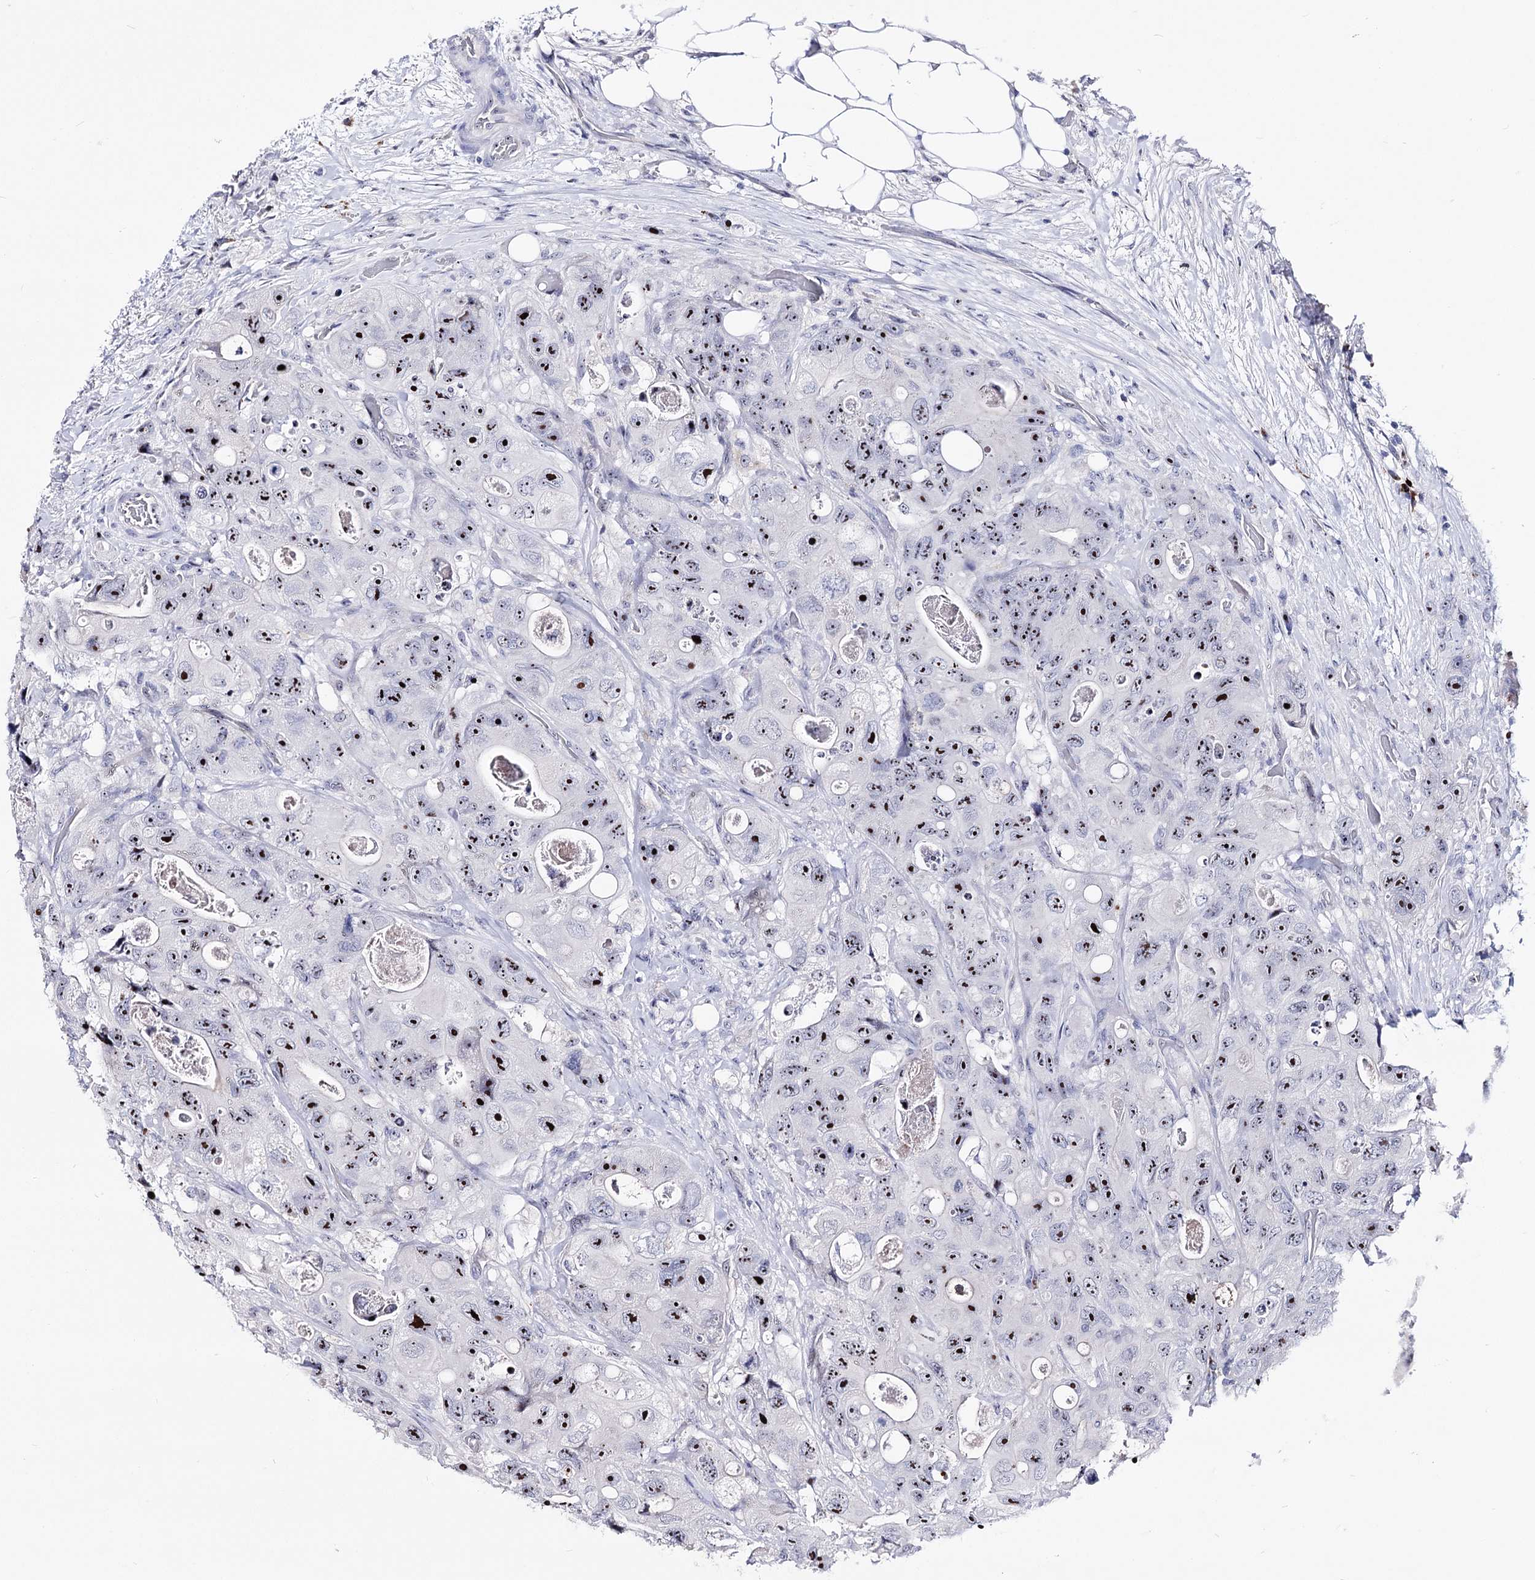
{"staining": {"intensity": "moderate", "quantity": ">75%", "location": "nuclear"}, "tissue": "colorectal cancer", "cell_type": "Tumor cells", "image_type": "cancer", "snomed": [{"axis": "morphology", "description": "Adenocarcinoma, NOS"}, {"axis": "topography", "description": "Colon"}], "caption": "Colorectal cancer (adenocarcinoma) stained with immunohistochemistry displays moderate nuclear expression in approximately >75% of tumor cells.", "gene": "PCGF5", "patient": {"sex": "female", "age": 46}}